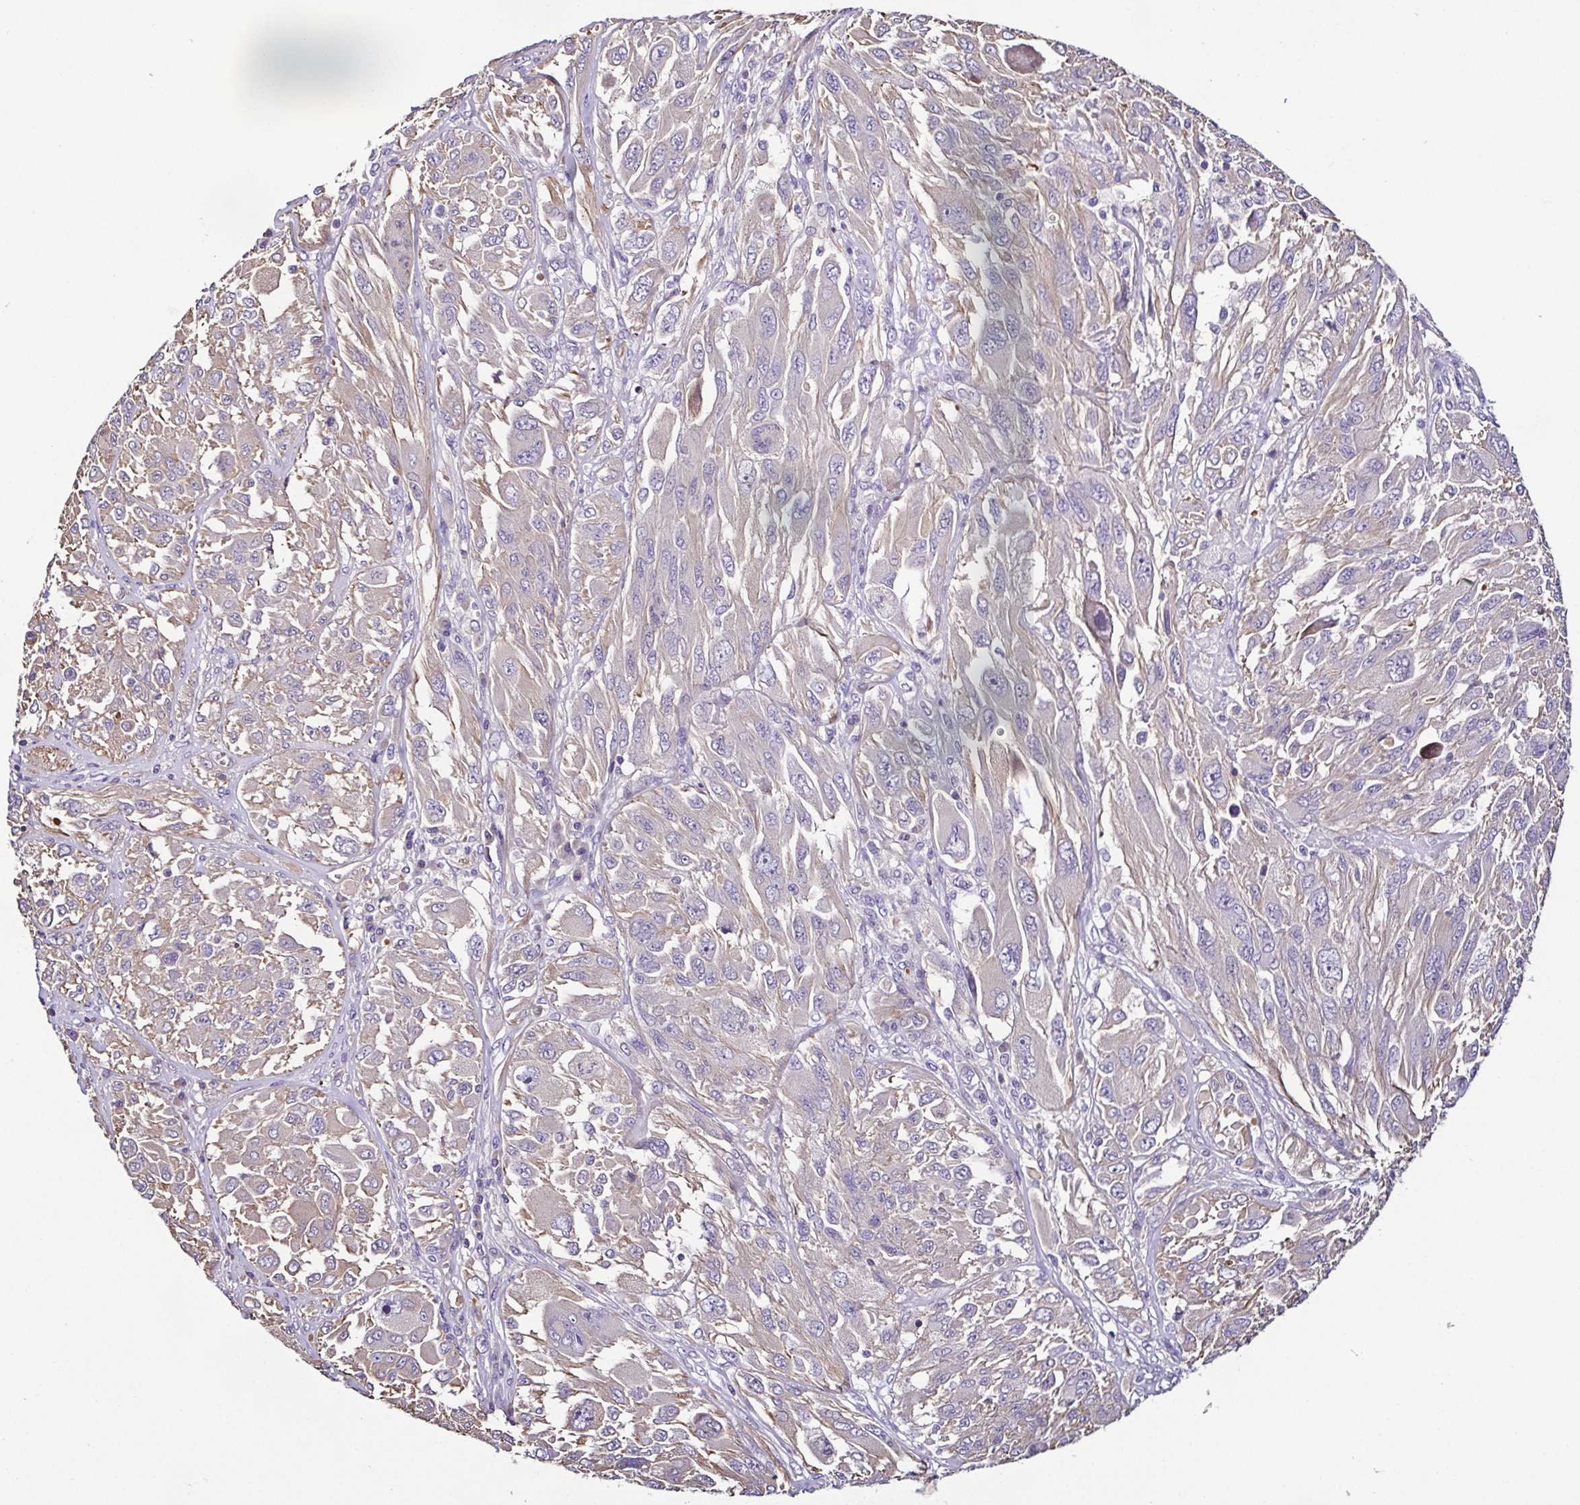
{"staining": {"intensity": "negative", "quantity": "none", "location": "none"}, "tissue": "melanoma", "cell_type": "Tumor cells", "image_type": "cancer", "snomed": [{"axis": "morphology", "description": "Malignant melanoma, NOS"}, {"axis": "topography", "description": "Skin"}], "caption": "The immunohistochemistry (IHC) micrograph has no significant staining in tumor cells of malignant melanoma tissue.", "gene": "LMOD2", "patient": {"sex": "female", "age": 91}}